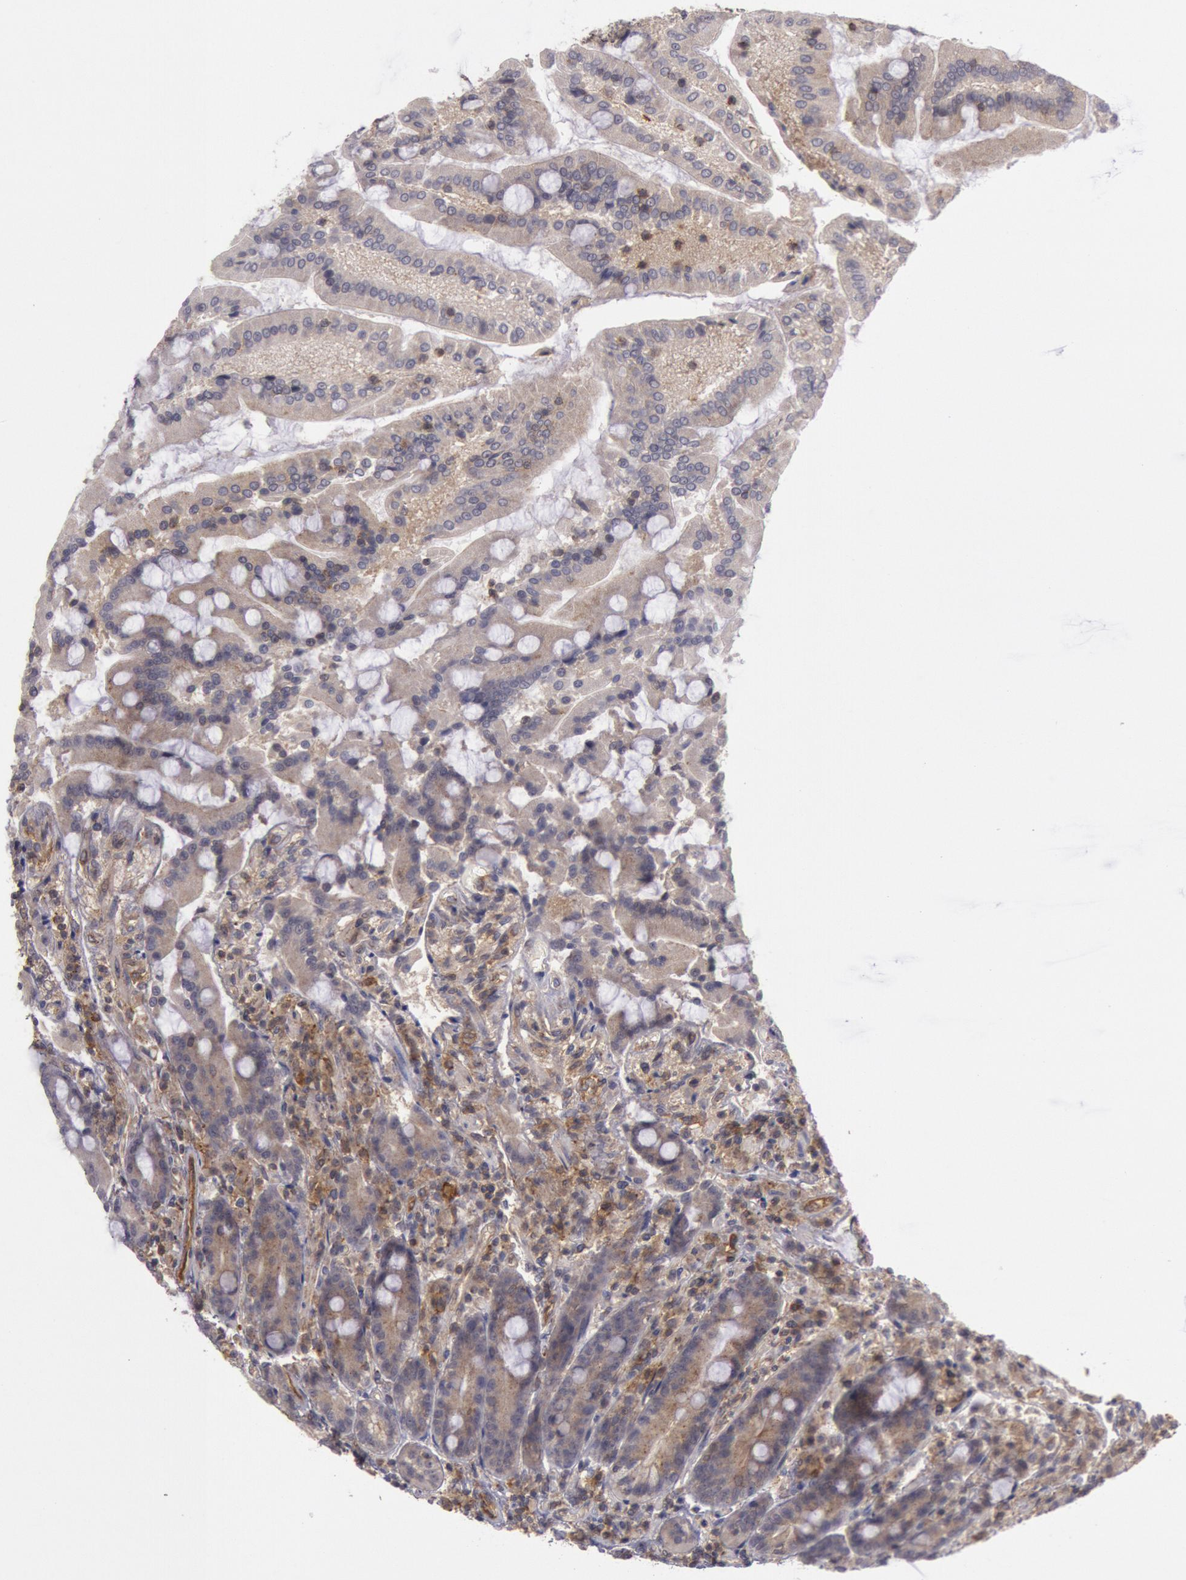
{"staining": {"intensity": "moderate", "quantity": ">75%", "location": "cytoplasmic/membranous"}, "tissue": "duodenum", "cell_type": "Glandular cells", "image_type": "normal", "snomed": [{"axis": "morphology", "description": "Normal tissue, NOS"}, {"axis": "topography", "description": "Duodenum"}], "caption": "High-power microscopy captured an immunohistochemistry (IHC) photomicrograph of unremarkable duodenum, revealing moderate cytoplasmic/membranous expression in about >75% of glandular cells. The staining was performed using DAB (3,3'-diaminobenzidine), with brown indicating positive protein expression. Nuclei are stained blue with hematoxylin.", "gene": "TRIB2", "patient": {"sex": "female", "age": 64}}